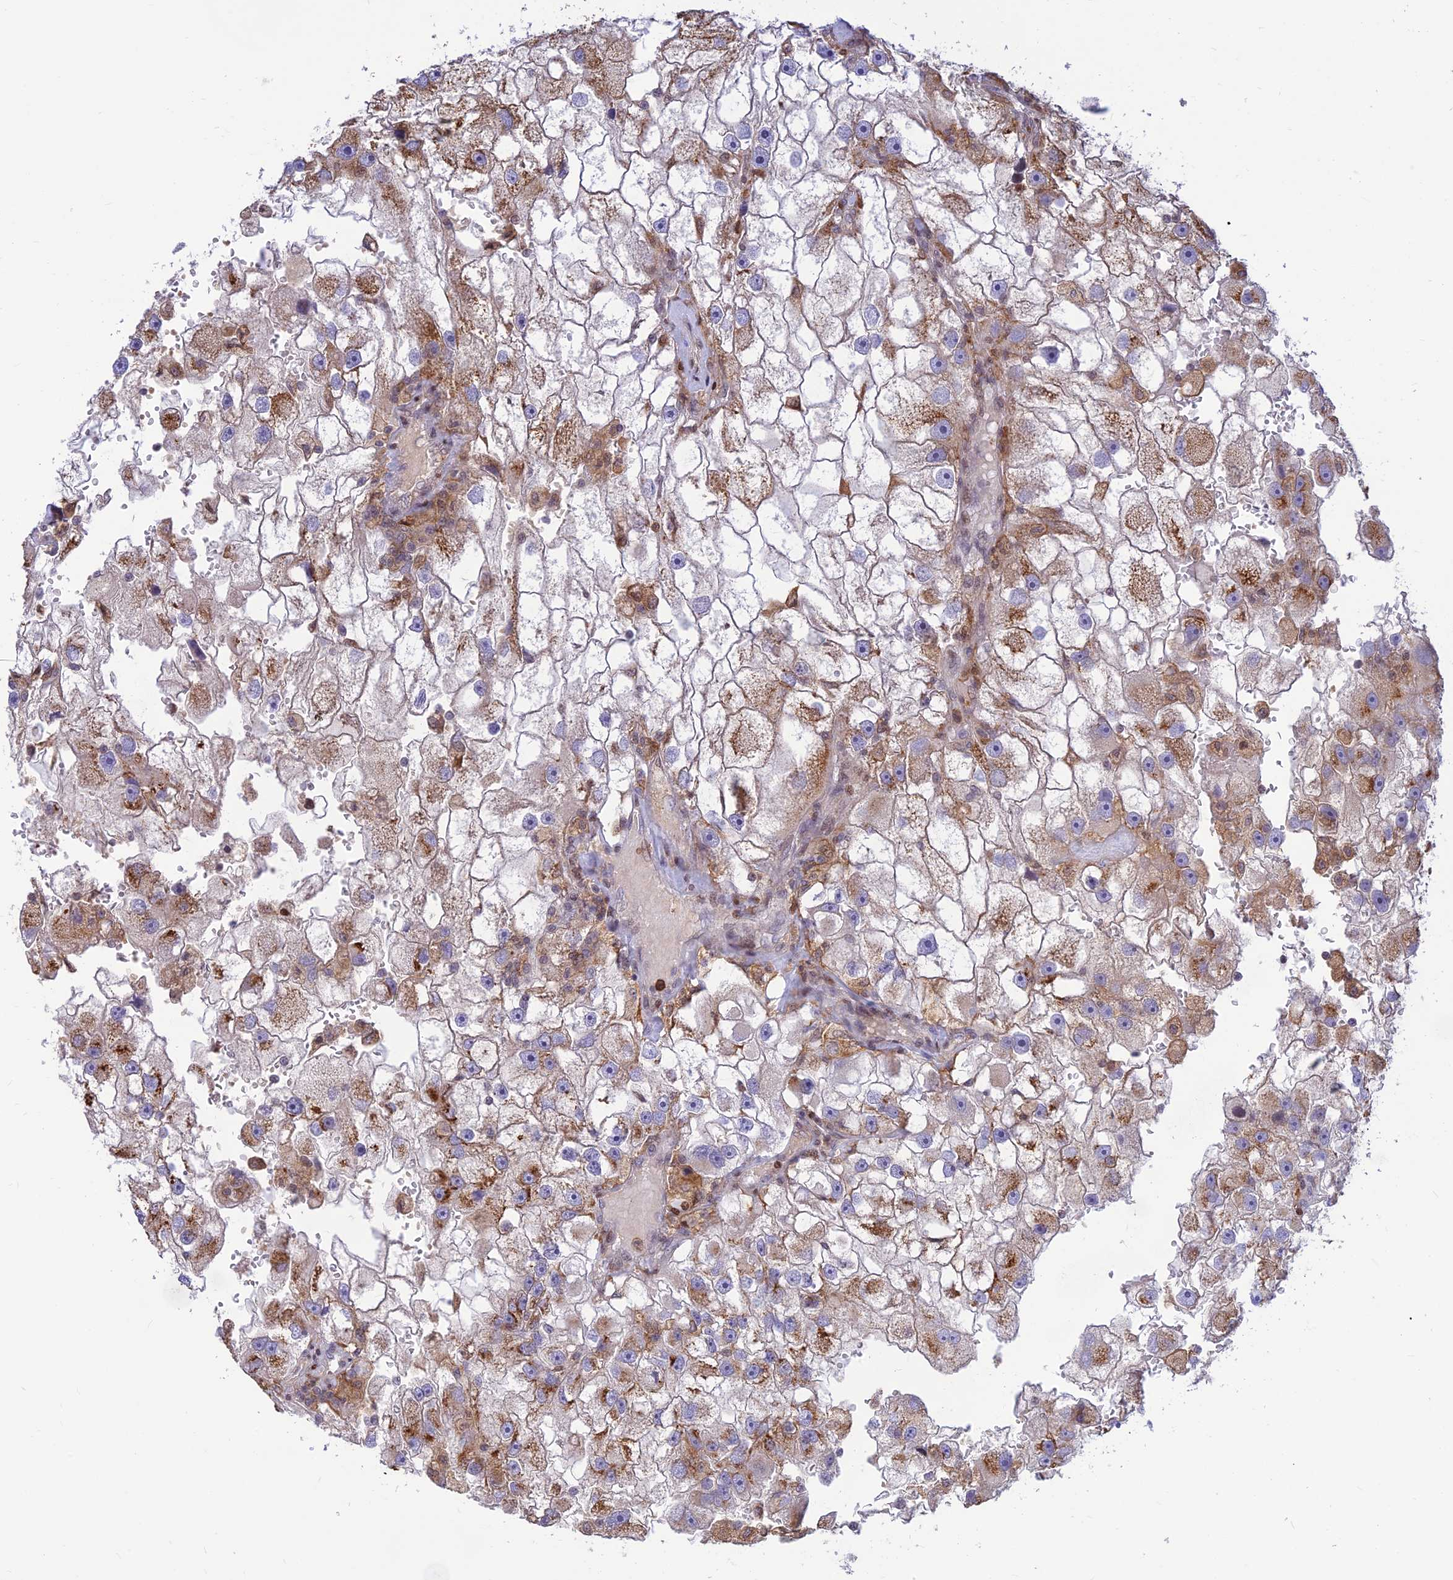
{"staining": {"intensity": "moderate", "quantity": ">75%", "location": "cytoplasmic/membranous"}, "tissue": "renal cancer", "cell_type": "Tumor cells", "image_type": "cancer", "snomed": [{"axis": "morphology", "description": "Adenocarcinoma, NOS"}, {"axis": "topography", "description": "Kidney"}], "caption": "Adenocarcinoma (renal) stained with DAB (3,3'-diaminobenzidine) immunohistochemistry (IHC) displays medium levels of moderate cytoplasmic/membranous expression in about >75% of tumor cells.", "gene": "FAM186B", "patient": {"sex": "male", "age": 63}}